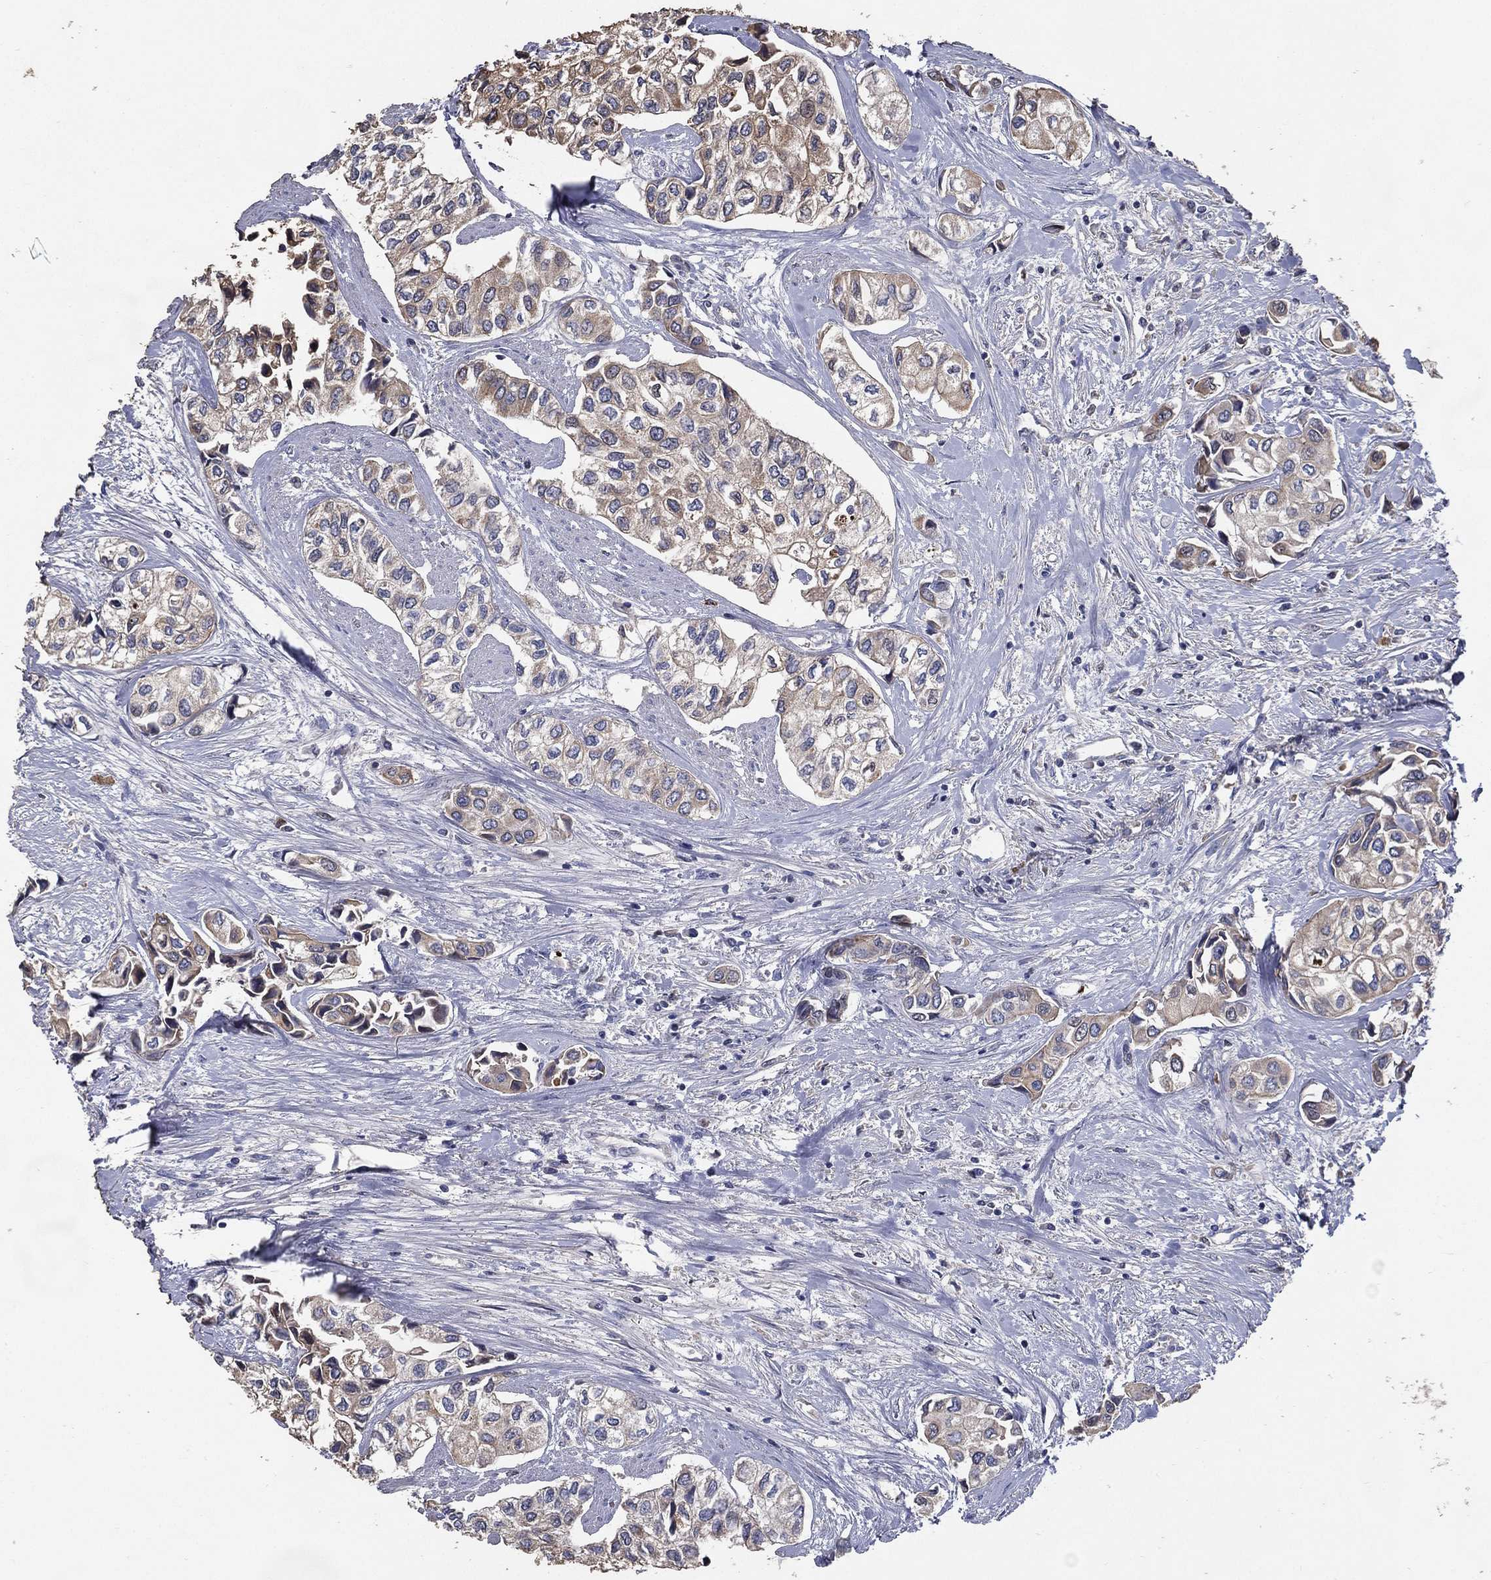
{"staining": {"intensity": "weak", "quantity": "25%-75%", "location": "cytoplasmic/membranous"}, "tissue": "urothelial cancer", "cell_type": "Tumor cells", "image_type": "cancer", "snomed": [{"axis": "morphology", "description": "Urothelial carcinoma, High grade"}, {"axis": "topography", "description": "Urinary bladder"}], "caption": "This image reveals urothelial cancer stained with immunohistochemistry to label a protein in brown. The cytoplasmic/membranous of tumor cells show weak positivity for the protein. Nuclei are counter-stained blue.", "gene": "EFNA1", "patient": {"sex": "male", "age": 73}}